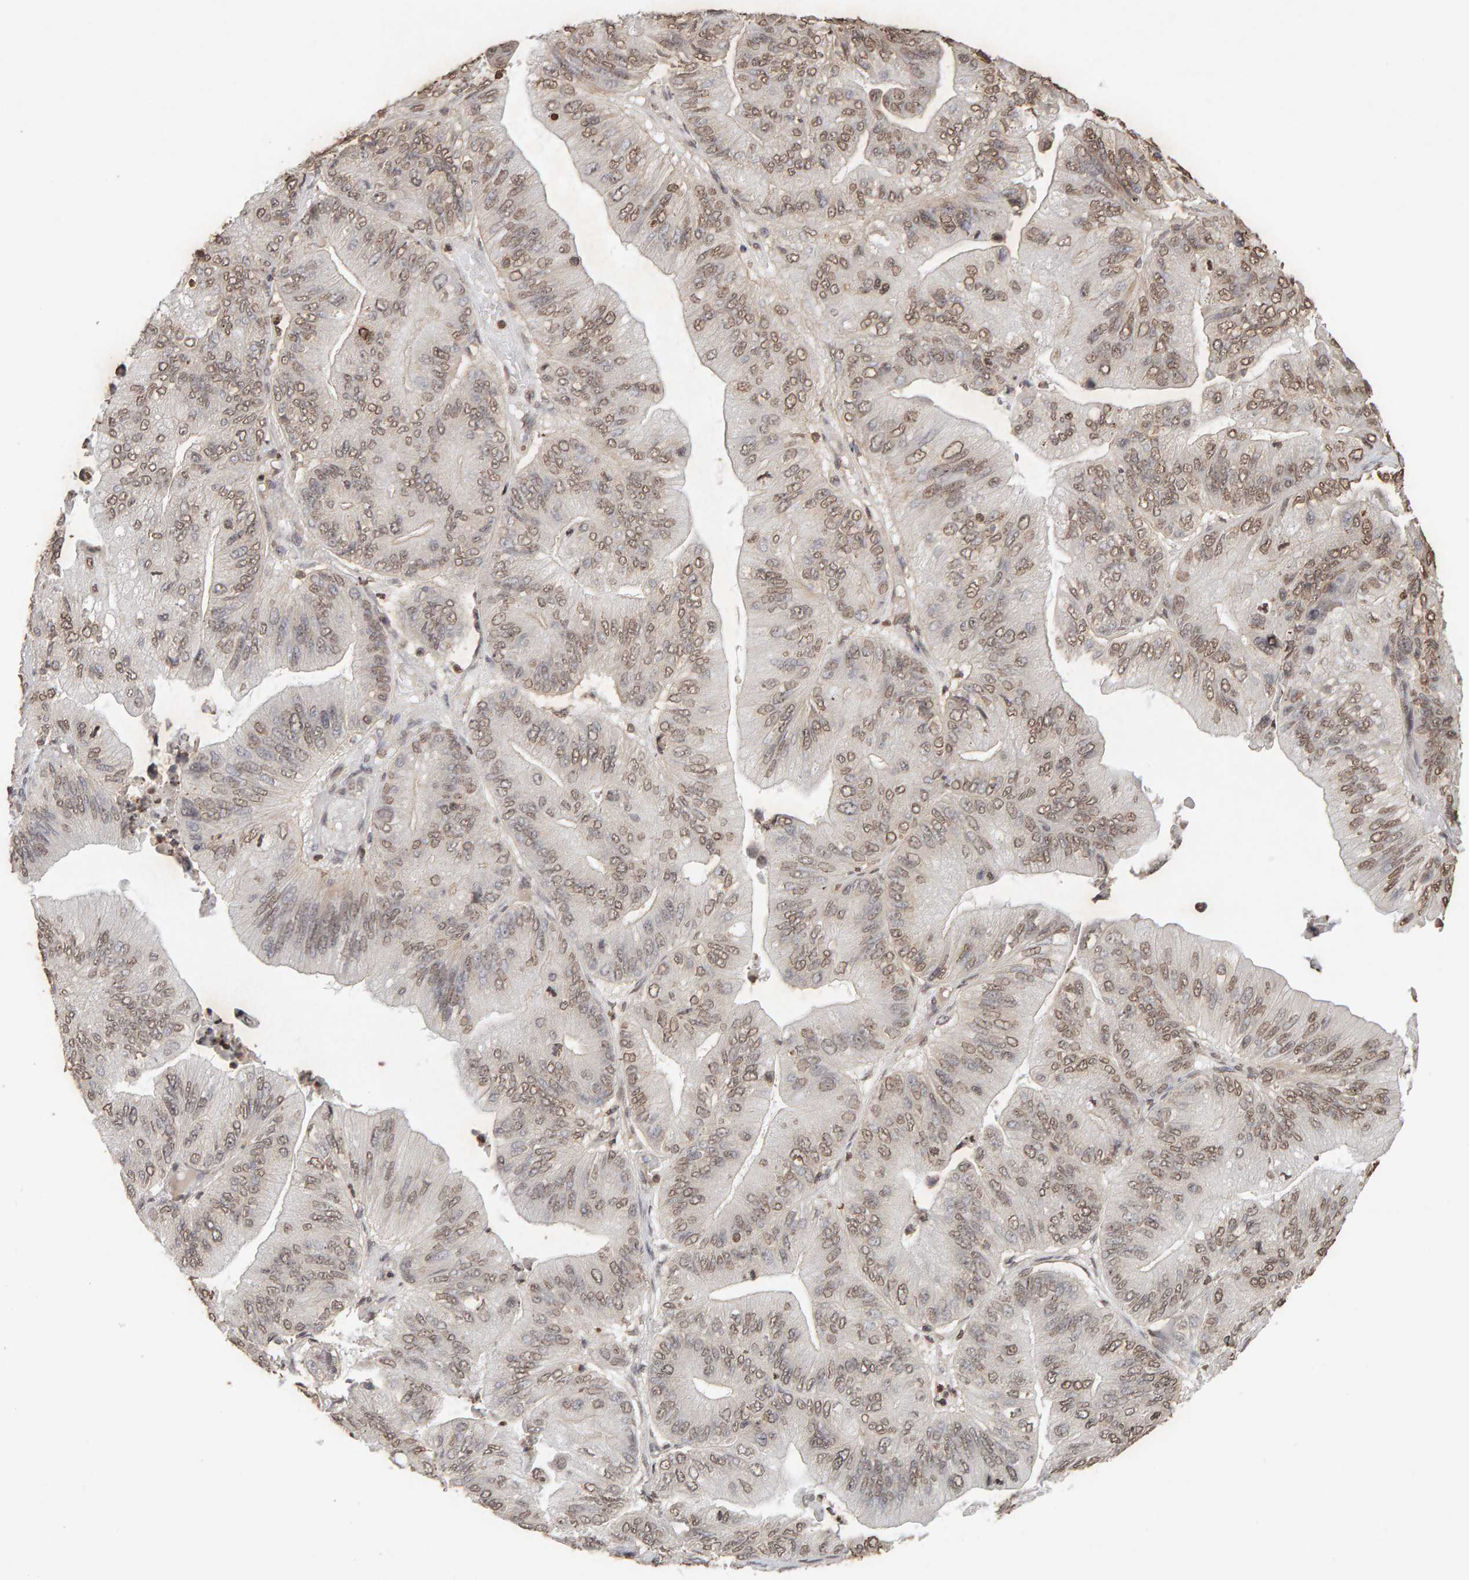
{"staining": {"intensity": "weak", "quantity": ">75%", "location": "cytoplasmic/membranous,nuclear"}, "tissue": "ovarian cancer", "cell_type": "Tumor cells", "image_type": "cancer", "snomed": [{"axis": "morphology", "description": "Cystadenocarcinoma, mucinous, NOS"}, {"axis": "topography", "description": "Ovary"}], "caption": "Weak cytoplasmic/membranous and nuclear expression for a protein is present in about >75% of tumor cells of ovarian cancer using immunohistochemistry (IHC).", "gene": "DNAJB5", "patient": {"sex": "female", "age": 61}}